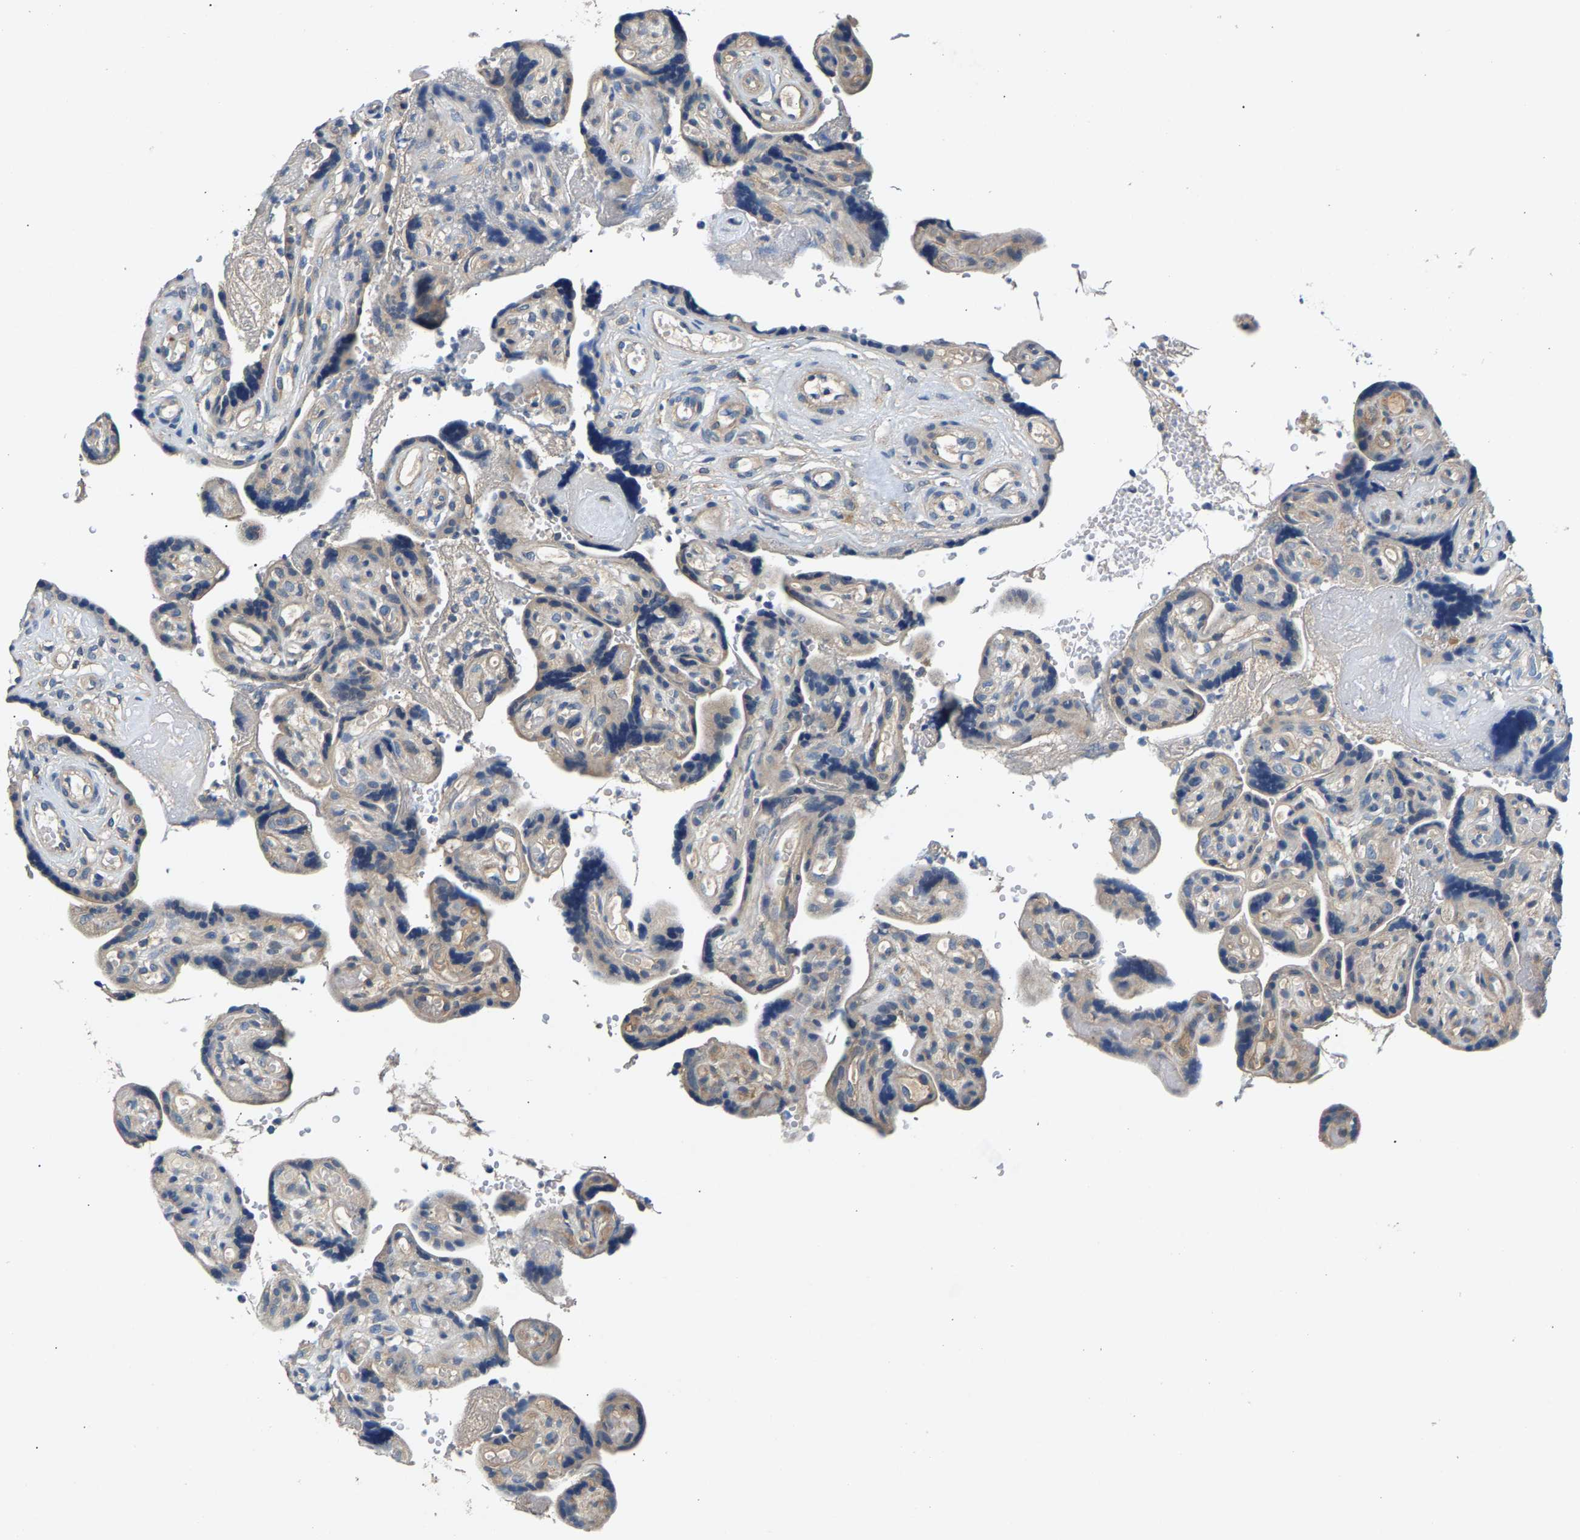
{"staining": {"intensity": "moderate", "quantity": "<25%", "location": "cytoplasmic/membranous"}, "tissue": "placenta", "cell_type": "Decidual cells", "image_type": "normal", "snomed": [{"axis": "morphology", "description": "Normal tissue, NOS"}, {"axis": "topography", "description": "Placenta"}], "caption": "Immunohistochemical staining of benign human placenta demonstrates low levels of moderate cytoplasmic/membranous positivity in approximately <25% of decidual cells. Nuclei are stained in blue.", "gene": "NT5C", "patient": {"sex": "female", "age": 30}}